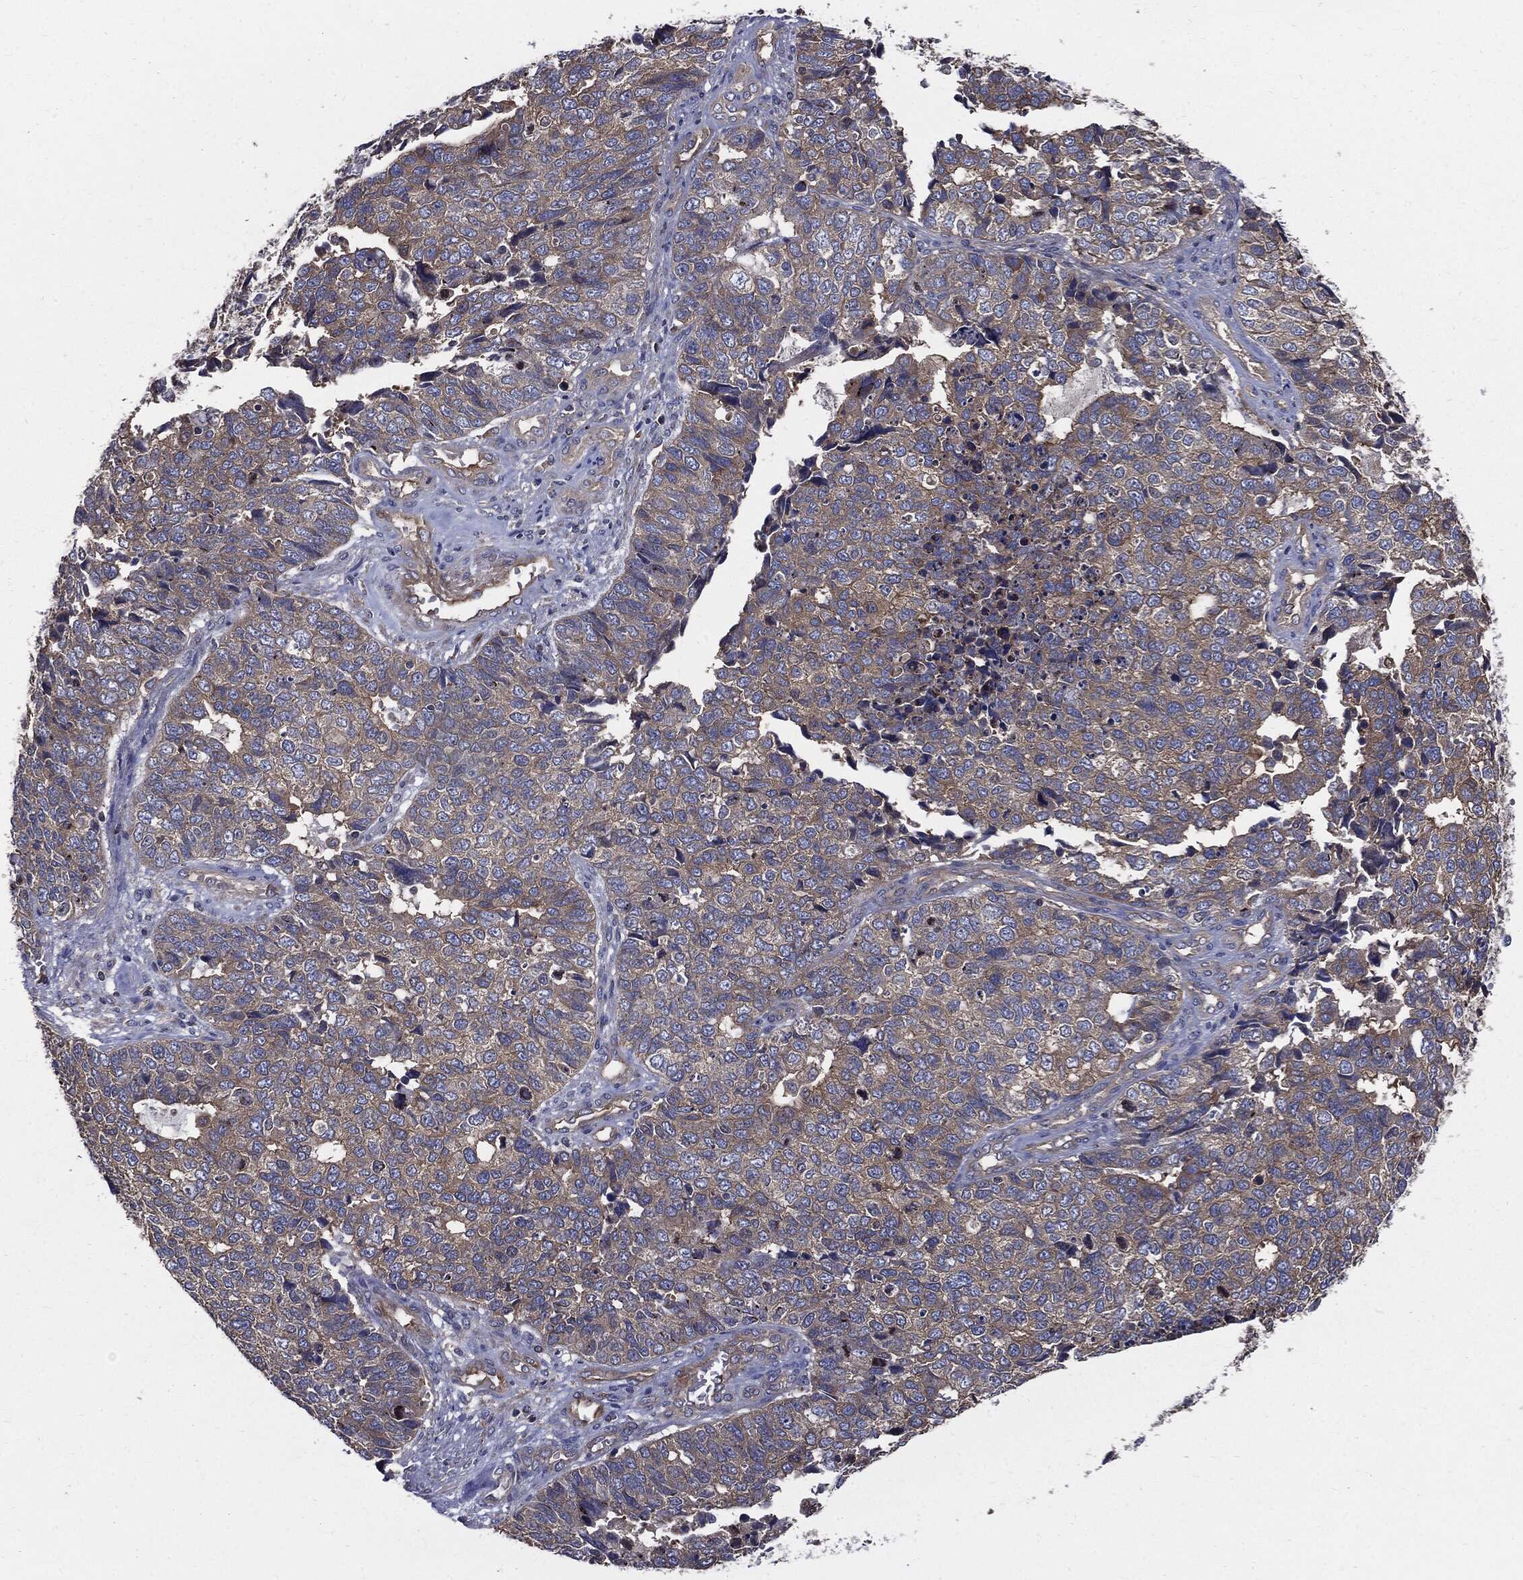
{"staining": {"intensity": "weak", "quantity": "25%-75%", "location": "cytoplasmic/membranous"}, "tissue": "cervical cancer", "cell_type": "Tumor cells", "image_type": "cancer", "snomed": [{"axis": "morphology", "description": "Squamous cell carcinoma, NOS"}, {"axis": "topography", "description": "Cervix"}], "caption": "This is an image of immunohistochemistry (IHC) staining of cervical squamous cell carcinoma, which shows weak expression in the cytoplasmic/membranous of tumor cells.", "gene": "PDCD6IP", "patient": {"sex": "female", "age": 63}}